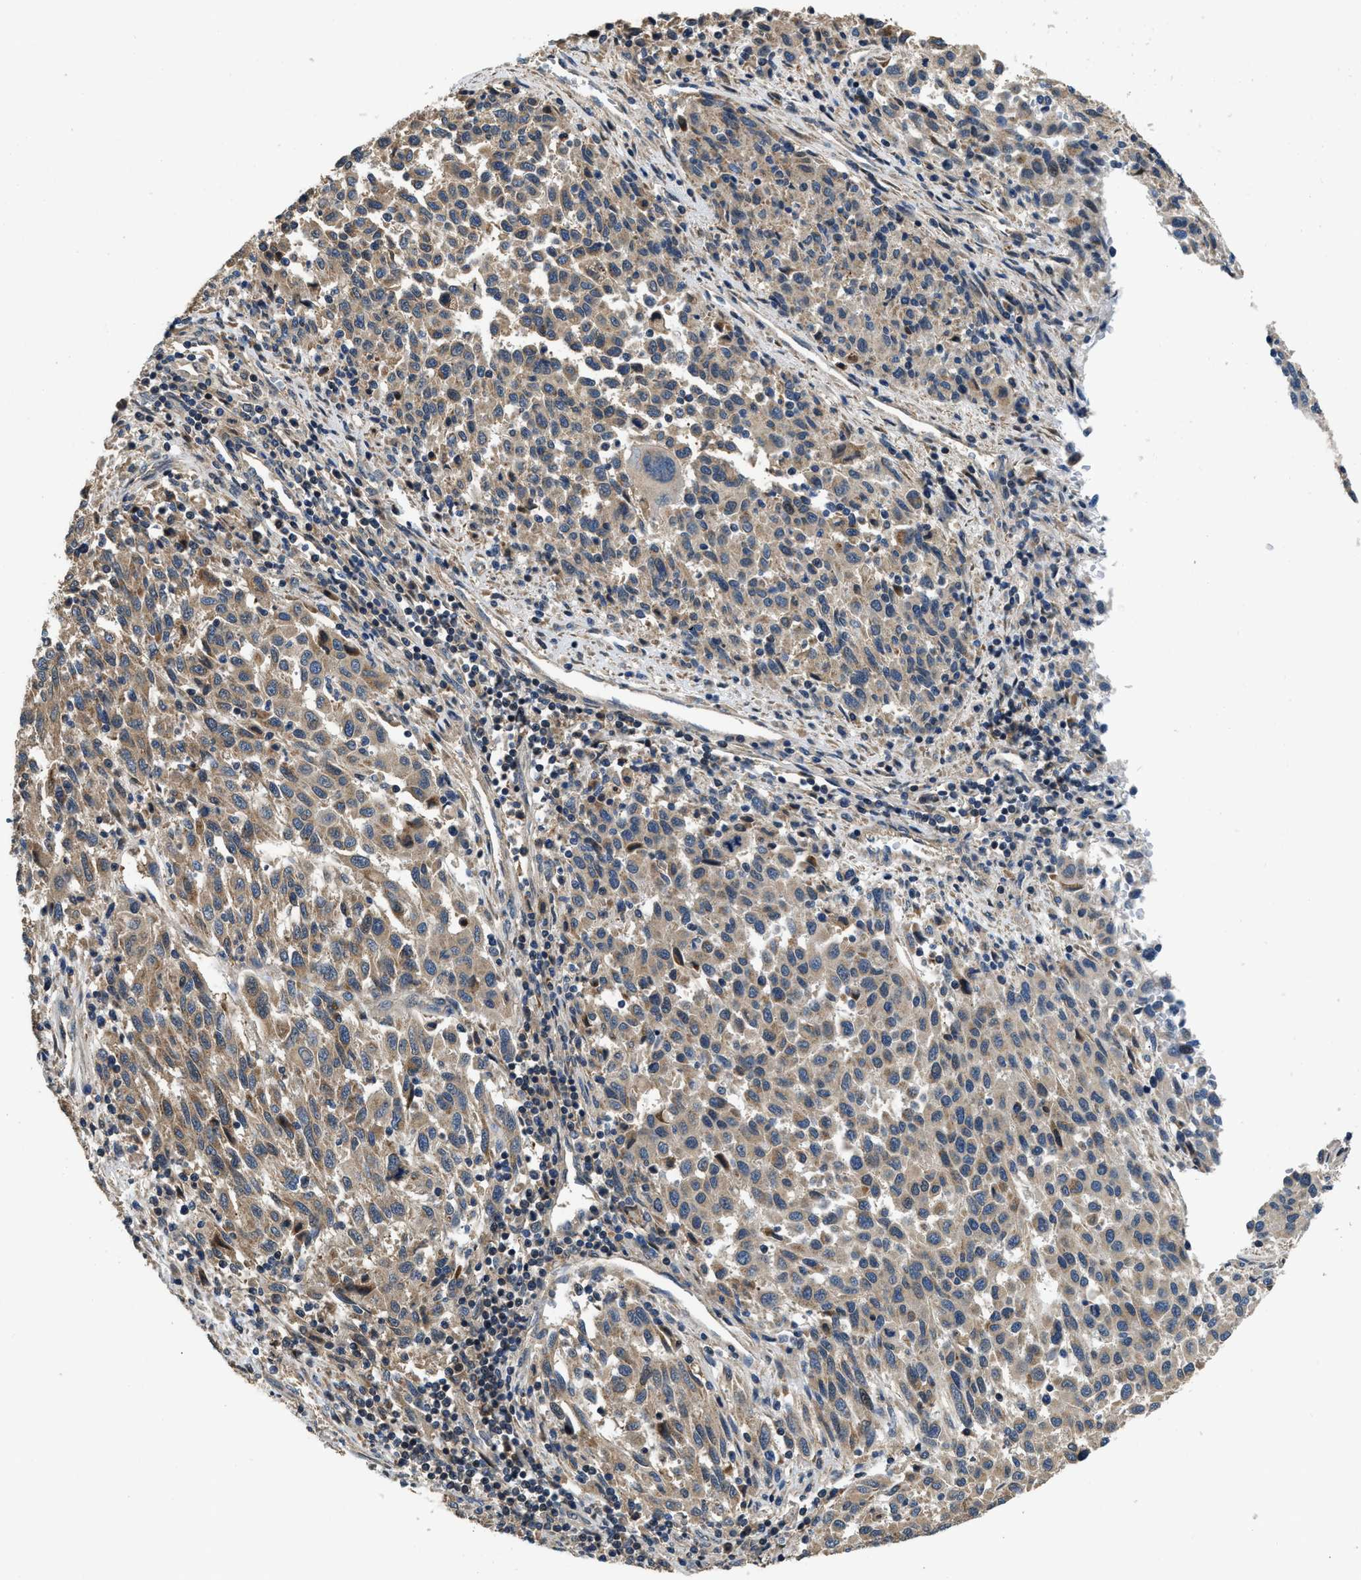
{"staining": {"intensity": "weak", "quantity": ">75%", "location": "cytoplasmic/membranous"}, "tissue": "melanoma", "cell_type": "Tumor cells", "image_type": "cancer", "snomed": [{"axis": "morphology", "description": "Malignant melanoma, Metastatic site"}, {"axis": "topography", "description": "Lymph node"}], "caption": "The immunohistochemical stain labels weak cytoplasmic/membranous staining in tumor cells of malignant melanoma (metastatic site) tissue. (brown staining indicates protein expression, while blue staining denotes nuclei).", "gene": "IL3RA", "patient": {"sex": "male", "age": 61}}